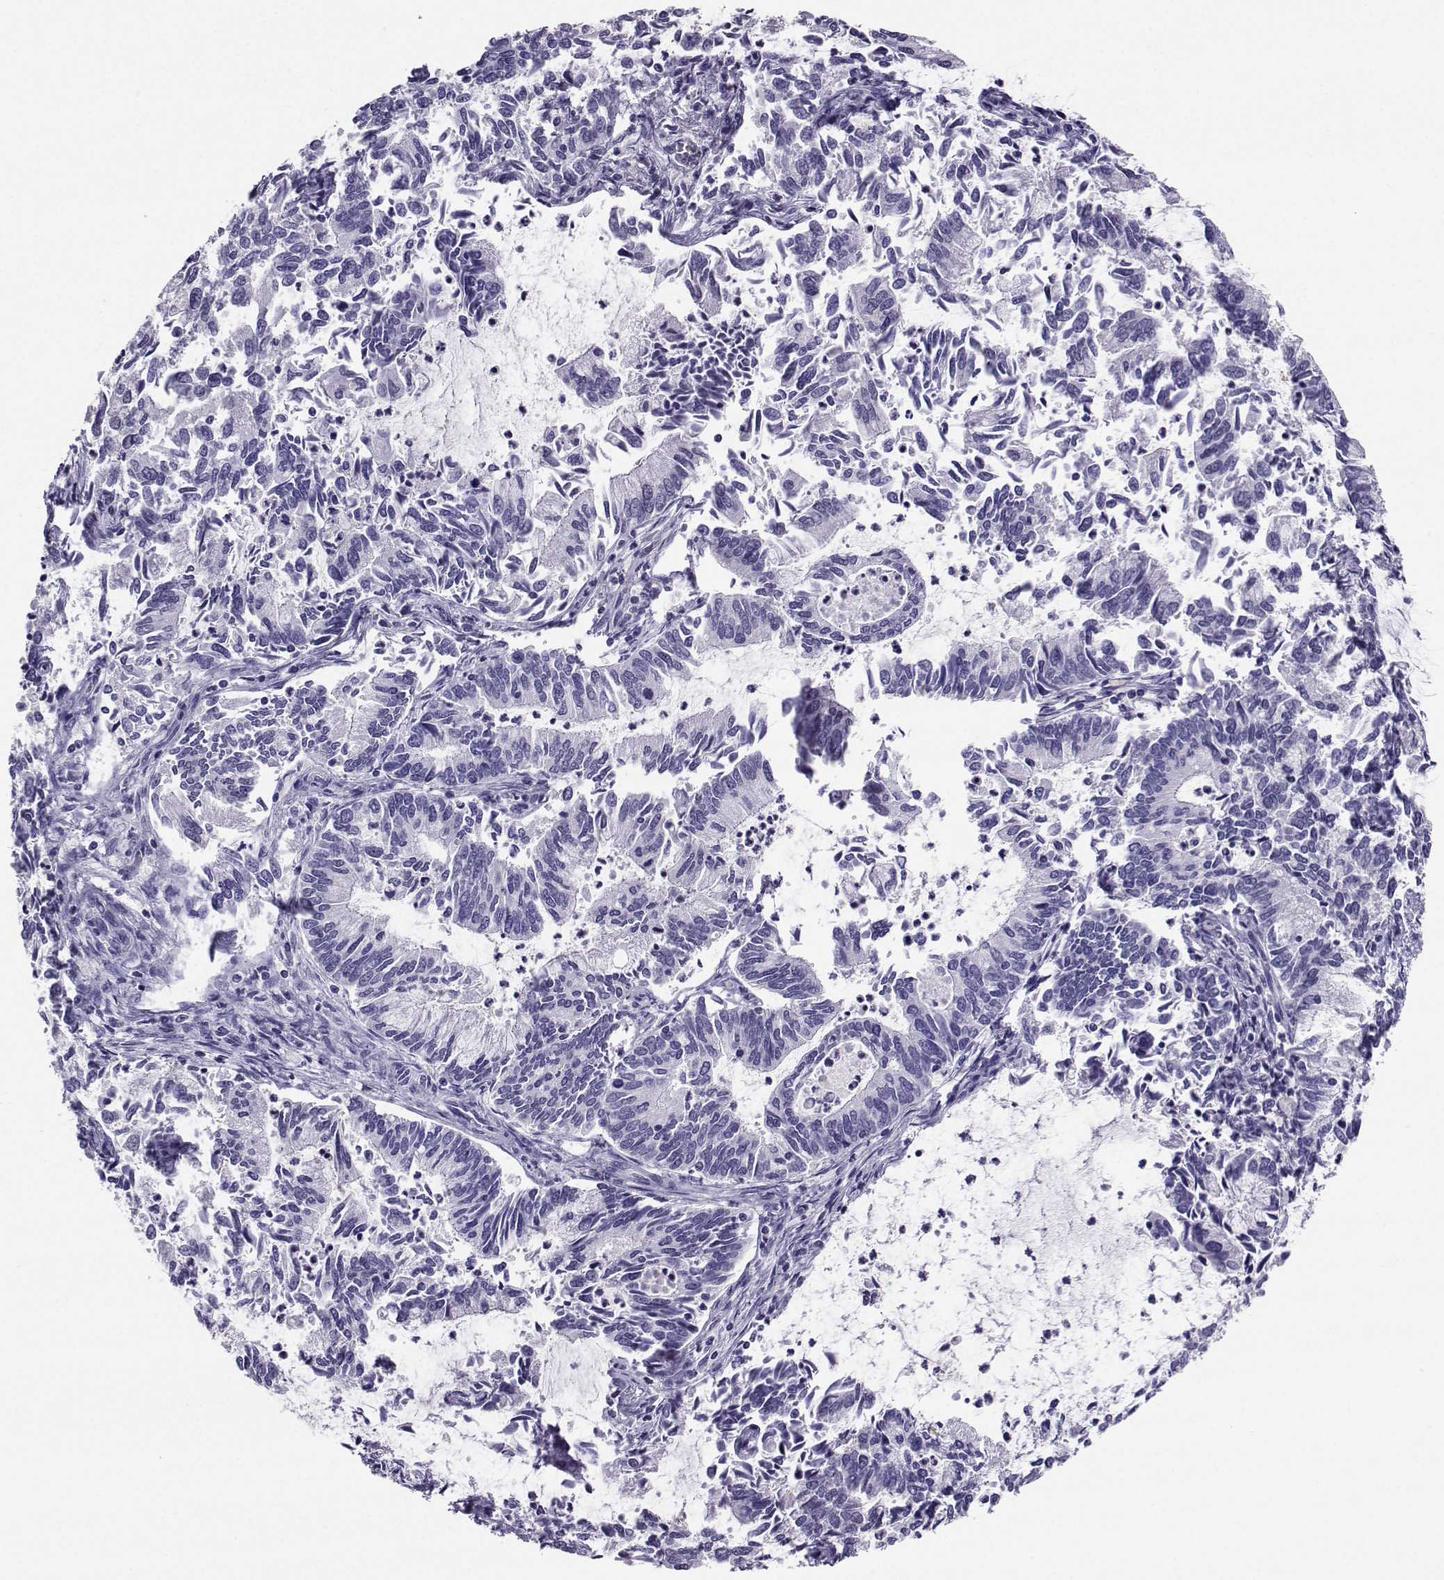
{"staining": {"intensity": "negative", "quantity": "none", "location": "none"}, "tissue": "cervical cancer", "cell_type": "Tumor cells", "image_type": "cancer", "snomed": [{"axis": "morphology", "description": "Adenocarcinoma, NOS"}, {"axis": "topography", "description": "Cervix"}], "caption": "The photomicrograph exhibits no significant positivity in tumor cells of cervical cancer (adenocarcinoma).", "gene": "PGK1", "patient": {"sex": "female", "age": 42}}